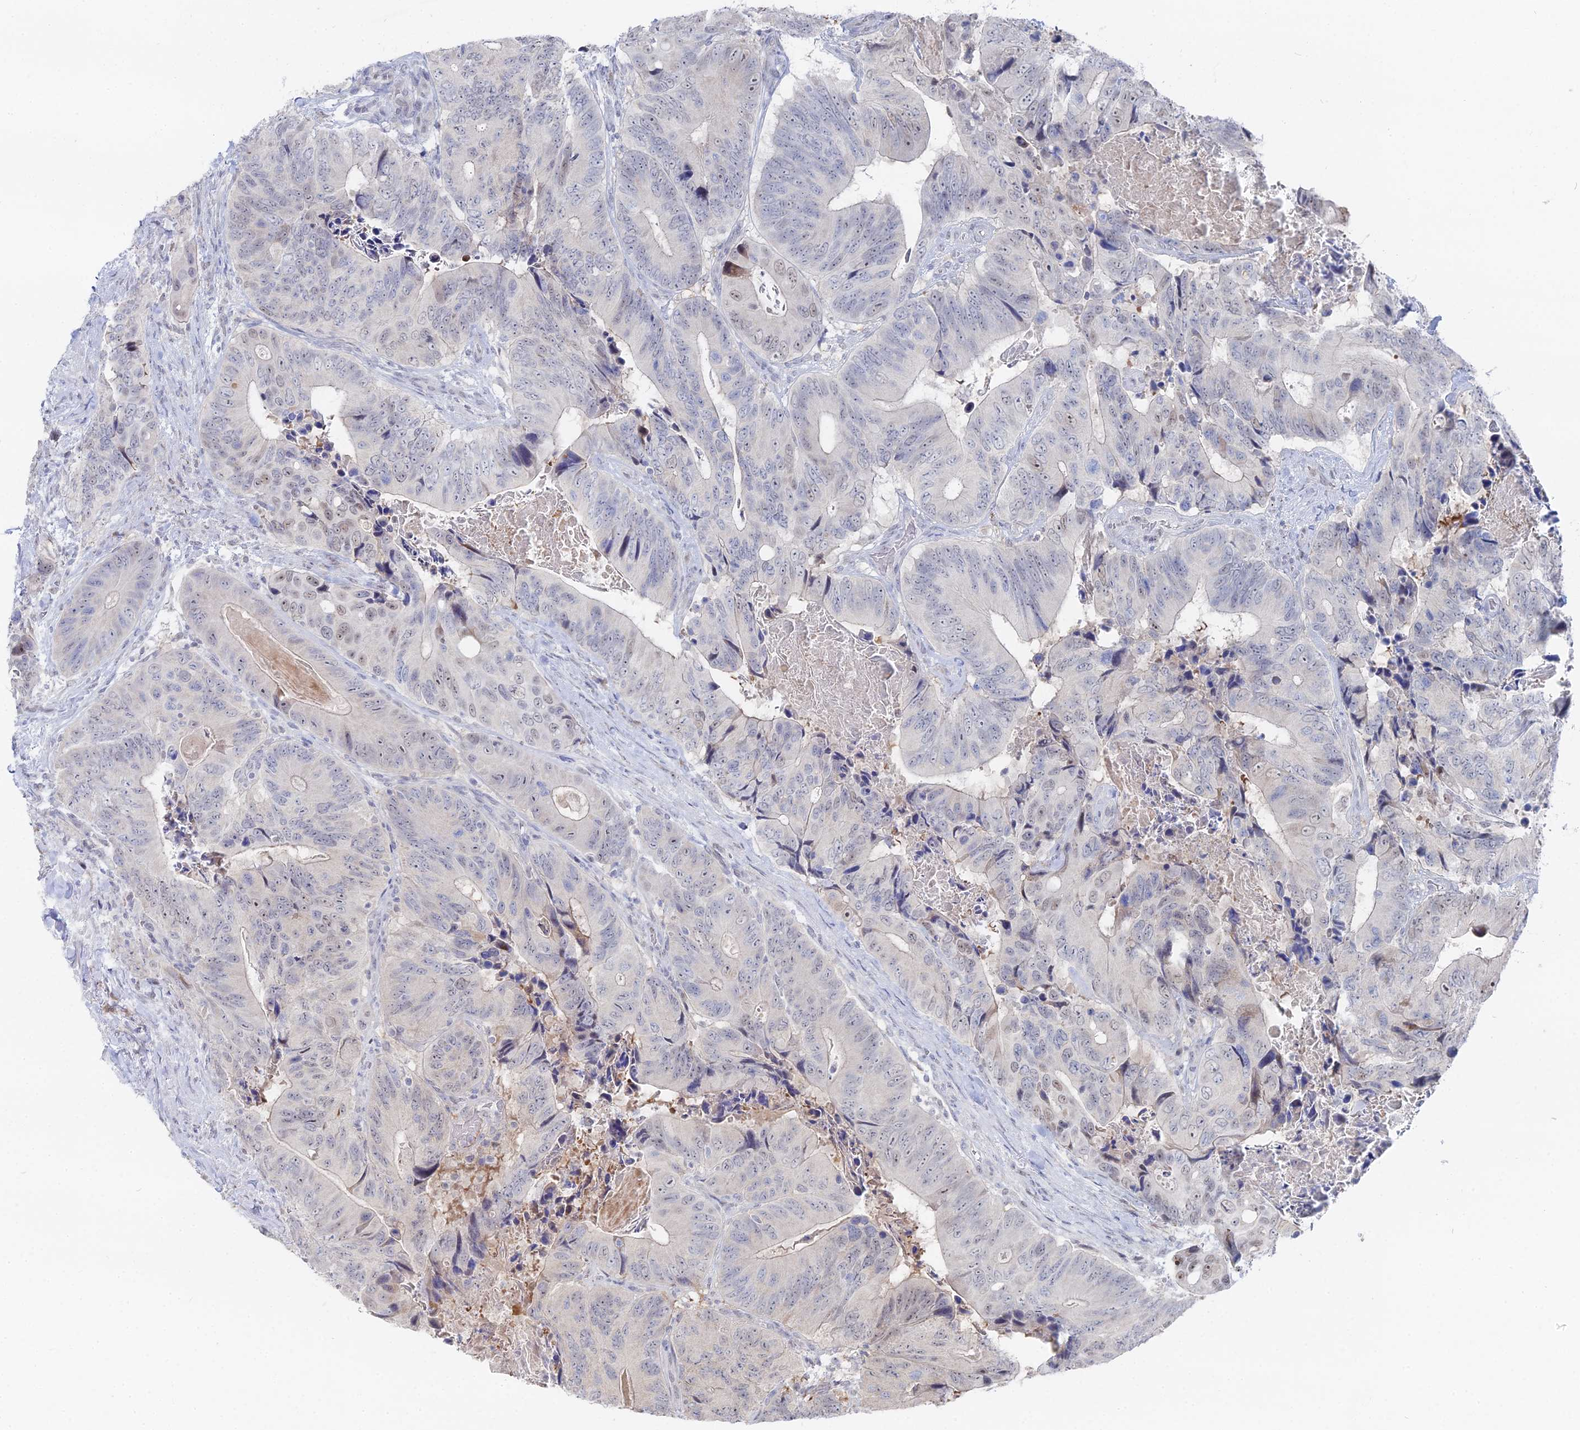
{"staining": {"intensity": "weak", "quantity": "<25%", "location": "nuclear"}, "tissue": "colorectal cancer", "cell_type": "Tumor cells", "image_type": "cancer", "snomed": [{"axis": "morphology", "description": "Adenocarcinoma, NOS"}, {"axis": "topography", "description": "Colon"}], "caption": "High magnification brightfield microscopy of adenocarcinoma (colorectal) stained with DAB (3,3'-diaminobenzidine) (brown) and counterstained with hematoxylin (blue): tumor cells show no significant staining. (DAB (3,3'-diaminobenzidine) immunohistochemistry visualized using brightfield microscopy, high magnification).", "gene": "THAP4", "patient": {"sex": "male", "age": 84}}